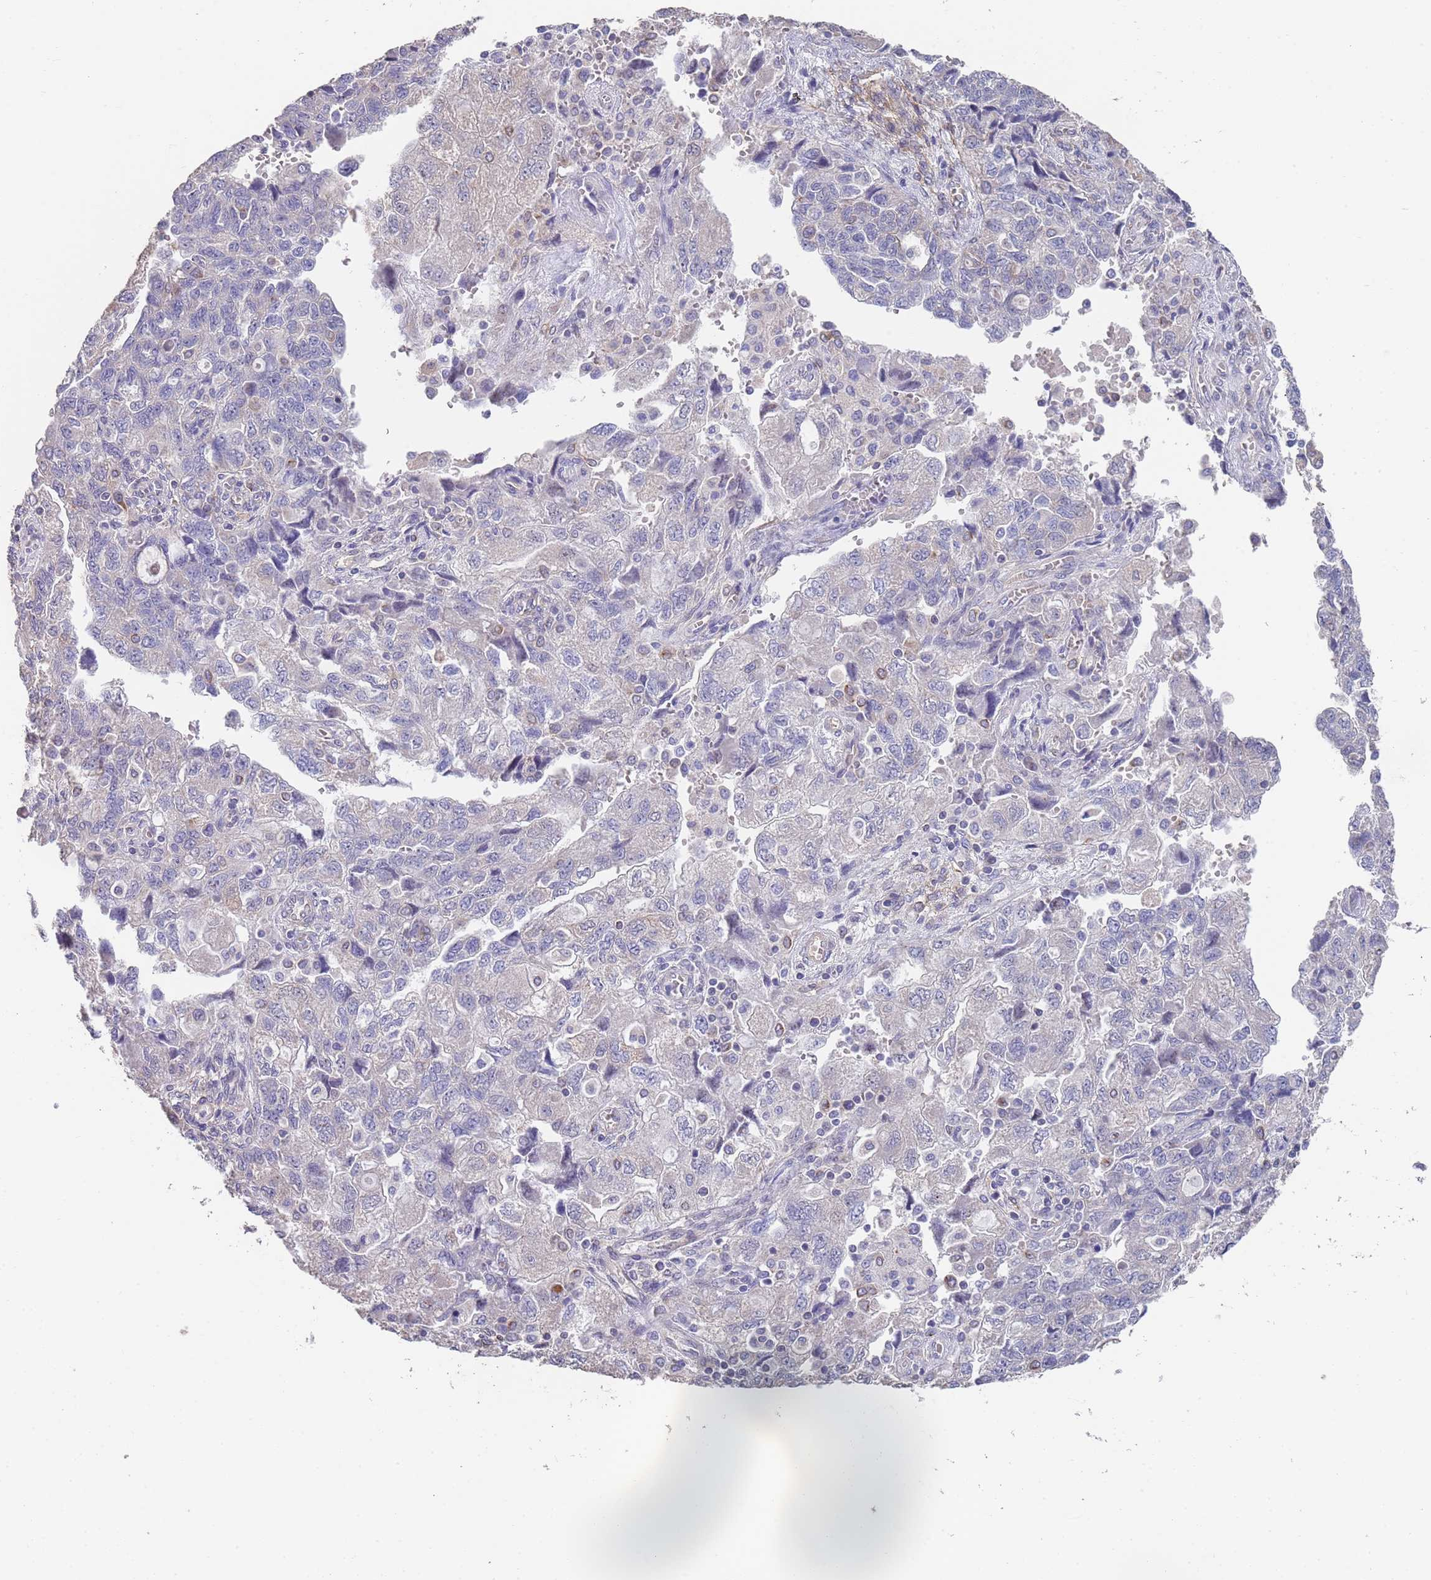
{"staining": {"intensity": "negative", "quantity": "none", "location": "none"}, "tissue": "ovarian cancer", "cell_type": "Tumor cells", "image_type": "cancer", "snomed": [{"axis": "morphology", "description": "Carcinoma, NOS"}, {"axis": "morphology", "description": "Cystadenocarcinoma, serous, NOS"}, {"axis": "topography", "description": "Ovary"}], "caption": "High power microscopy image of an IHC micrograph of ovarian cancer (carcinoma), revealing no significant staining in tumor cells. Nuclei are stained in blue.", "gene": "ANK2", "patient": {"sex": "female", "age": 69}}